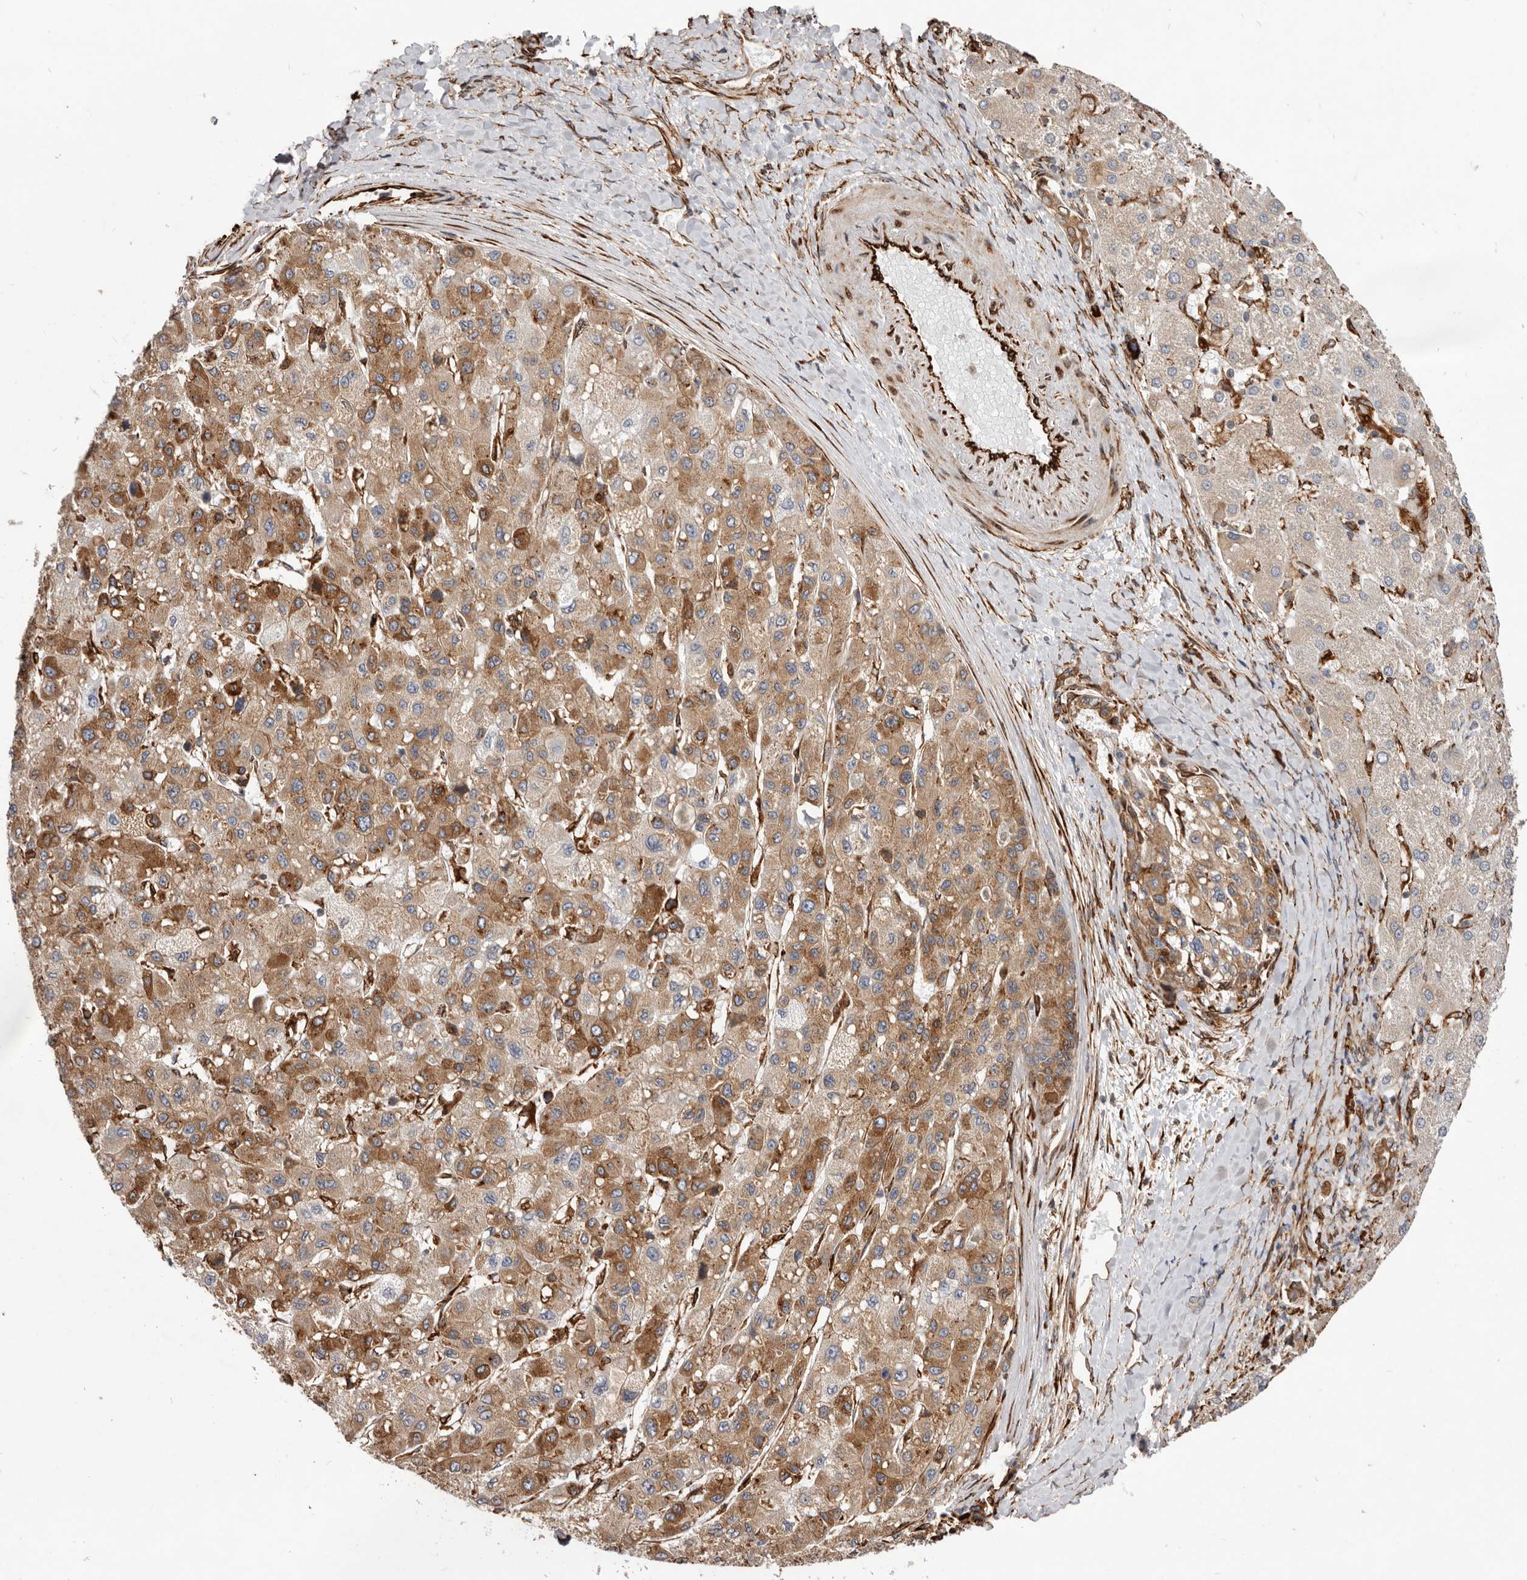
{"staining": {"intensity": "moderate", "quantity": ">75%", "location": "cytoplasmic/membranous"}, "tissue": "liver cancer", "cell_type": "Tumor cells", "image_type": "cancer", "snomed": [{"axis": "morphology", "description": "Carcinoma, Hepatocellular, NOS"}, {"axis": "topography", "description": "Liver"}], "caption": "The micrograph reveals a brown stain indicating the presence of a protein in the cytoplasmic/membranous of tumor cells in liver cancer.", "gene": "WDTC1", "patient": {"sex": "male", "age": 80}}